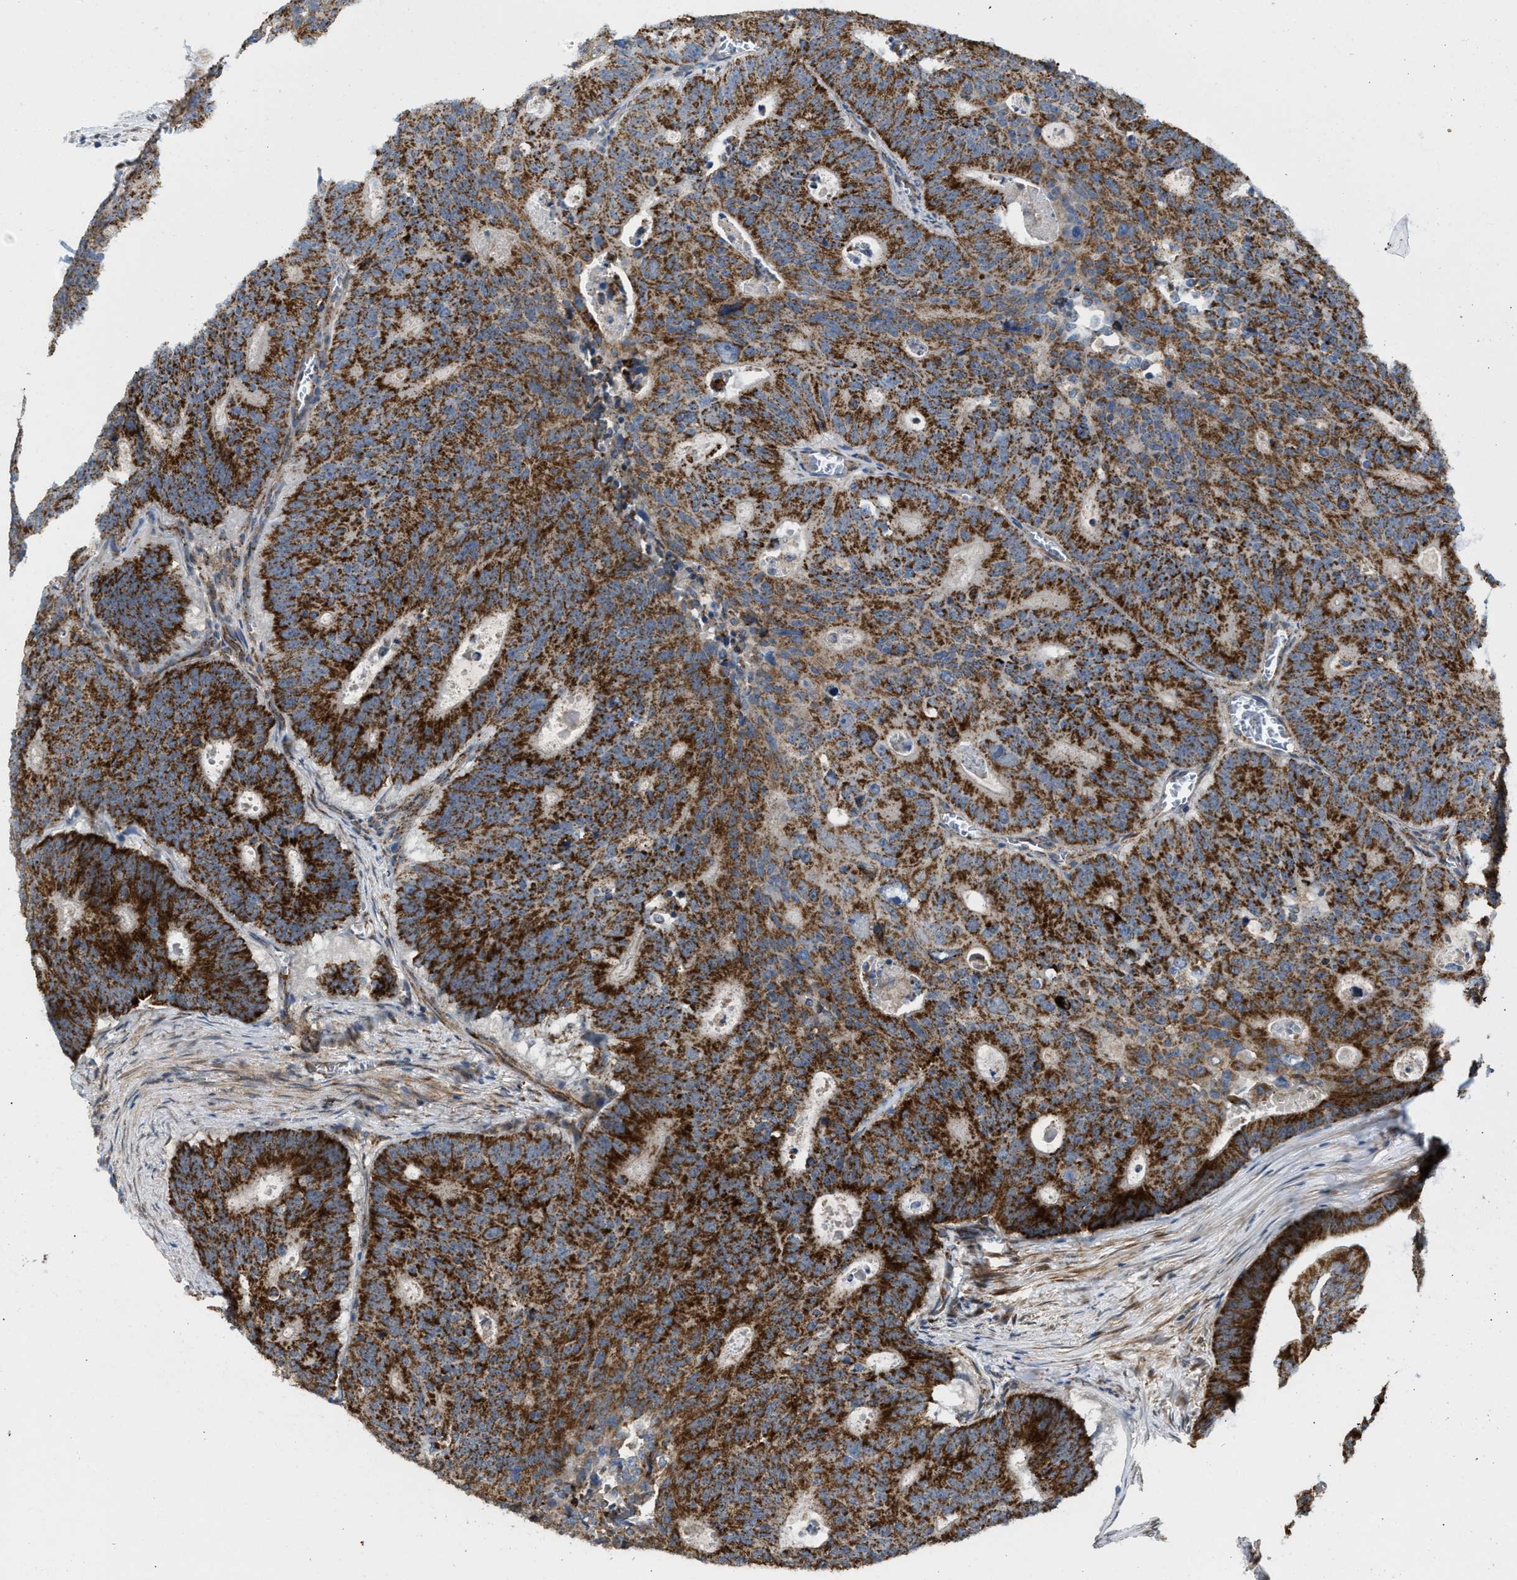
{"staining": {"intensity": "strong", "quantity": ">75%", "location": "cytoplasmic/membranous"}, "tissue": "colorectal cancer", "cell_type": "Tumor cells", "image_type": "cancer", "snomed": [{"axis": "morphology", "description": "Adenocarcinoma, NOS"}, {"axis": "topography", "description": "Colon"}], "caption": "Protein staining of adenocarcinoma (colorectal) tissue exhibits strong cytoplasmic/membranous staining in approximately >75% of tumor cells.", "gene": "TACO1", "patient": {"sex": "male", "age": 87}}